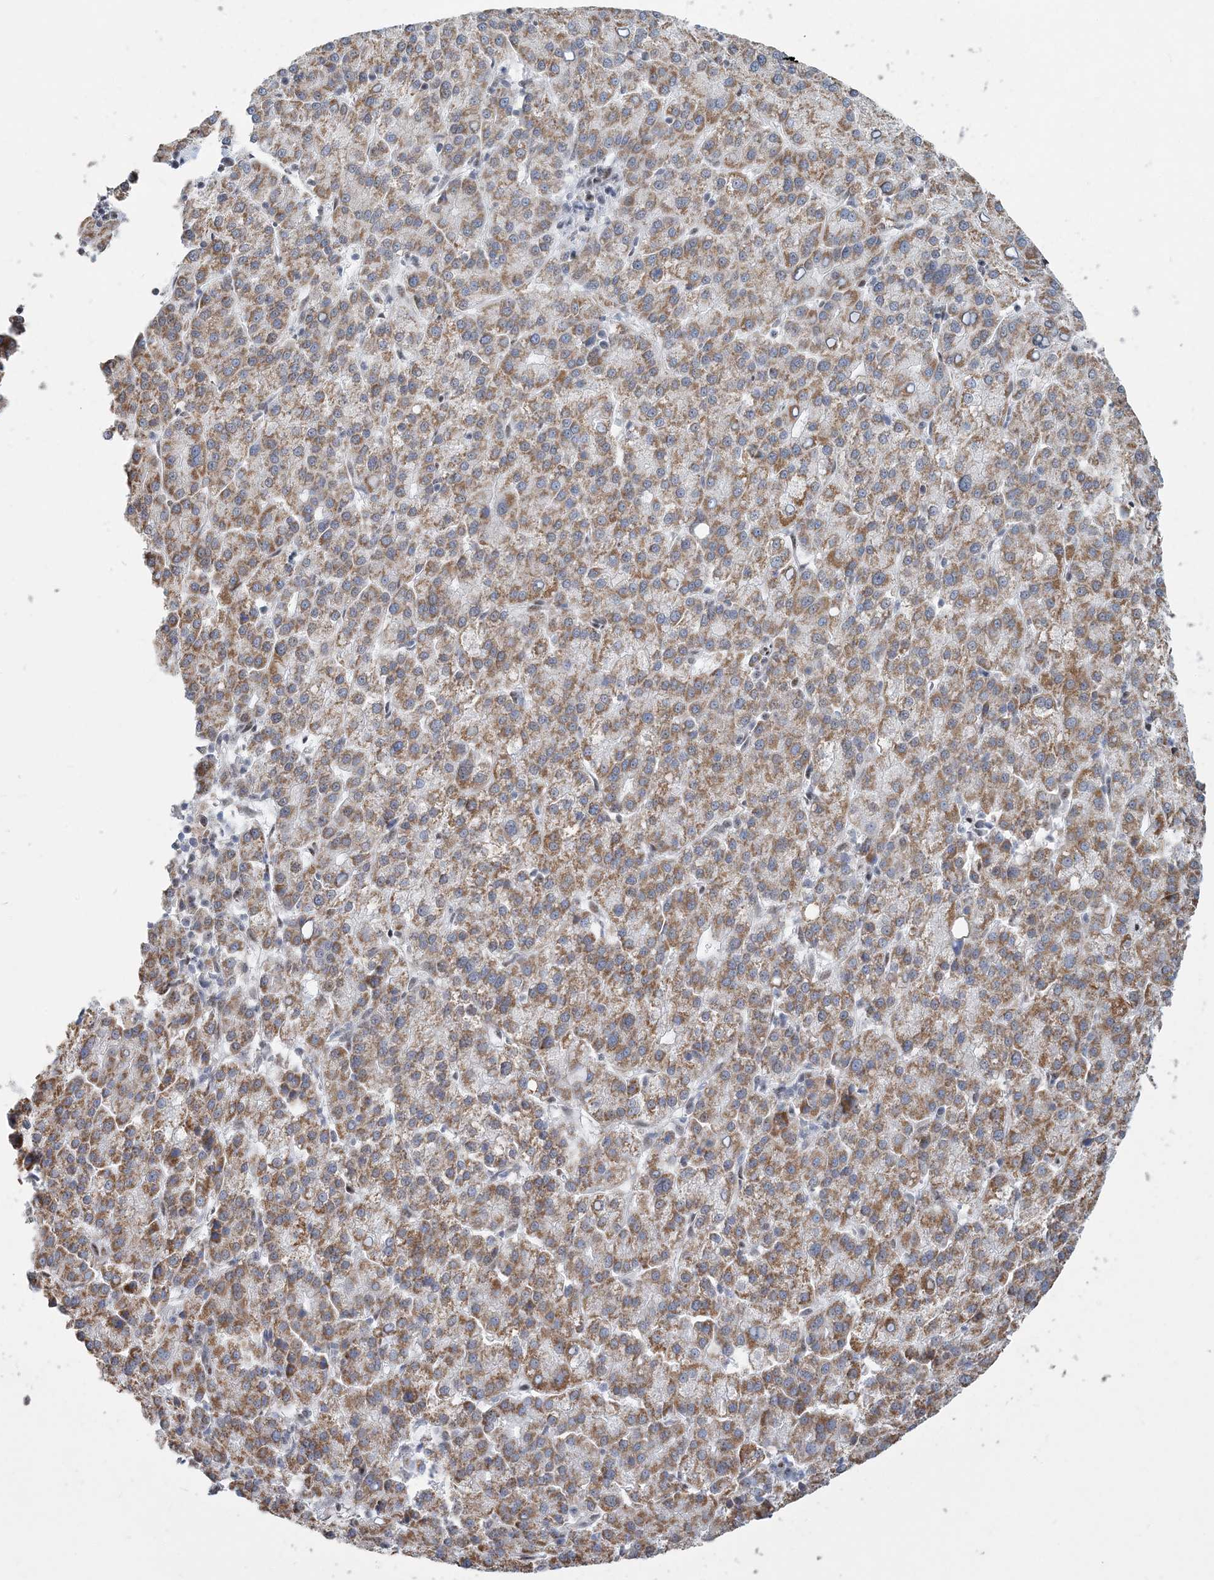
{"staining": {"intensity": "moderate", "quantity": ">75%", "location": "cytoplasmic/membranous"}, "tissue": "liver cancer", "cell_type": "Tumor cells", "image_type": "cancer", "snomed": [{"axis": "morphology", "description": "Carcinoma, Hepatocellular, NOS"}, {"axis": "topography", "description": "Liver"}], "caption": "Hepatocellular carcinoma (liver) stained with a brown dye shows moderate cytoplasmic/membranous positive expression in approximately >75% of tumor cells.", "gene": "SUCLG1", "patient": {"sex": "female", "age": 58}}